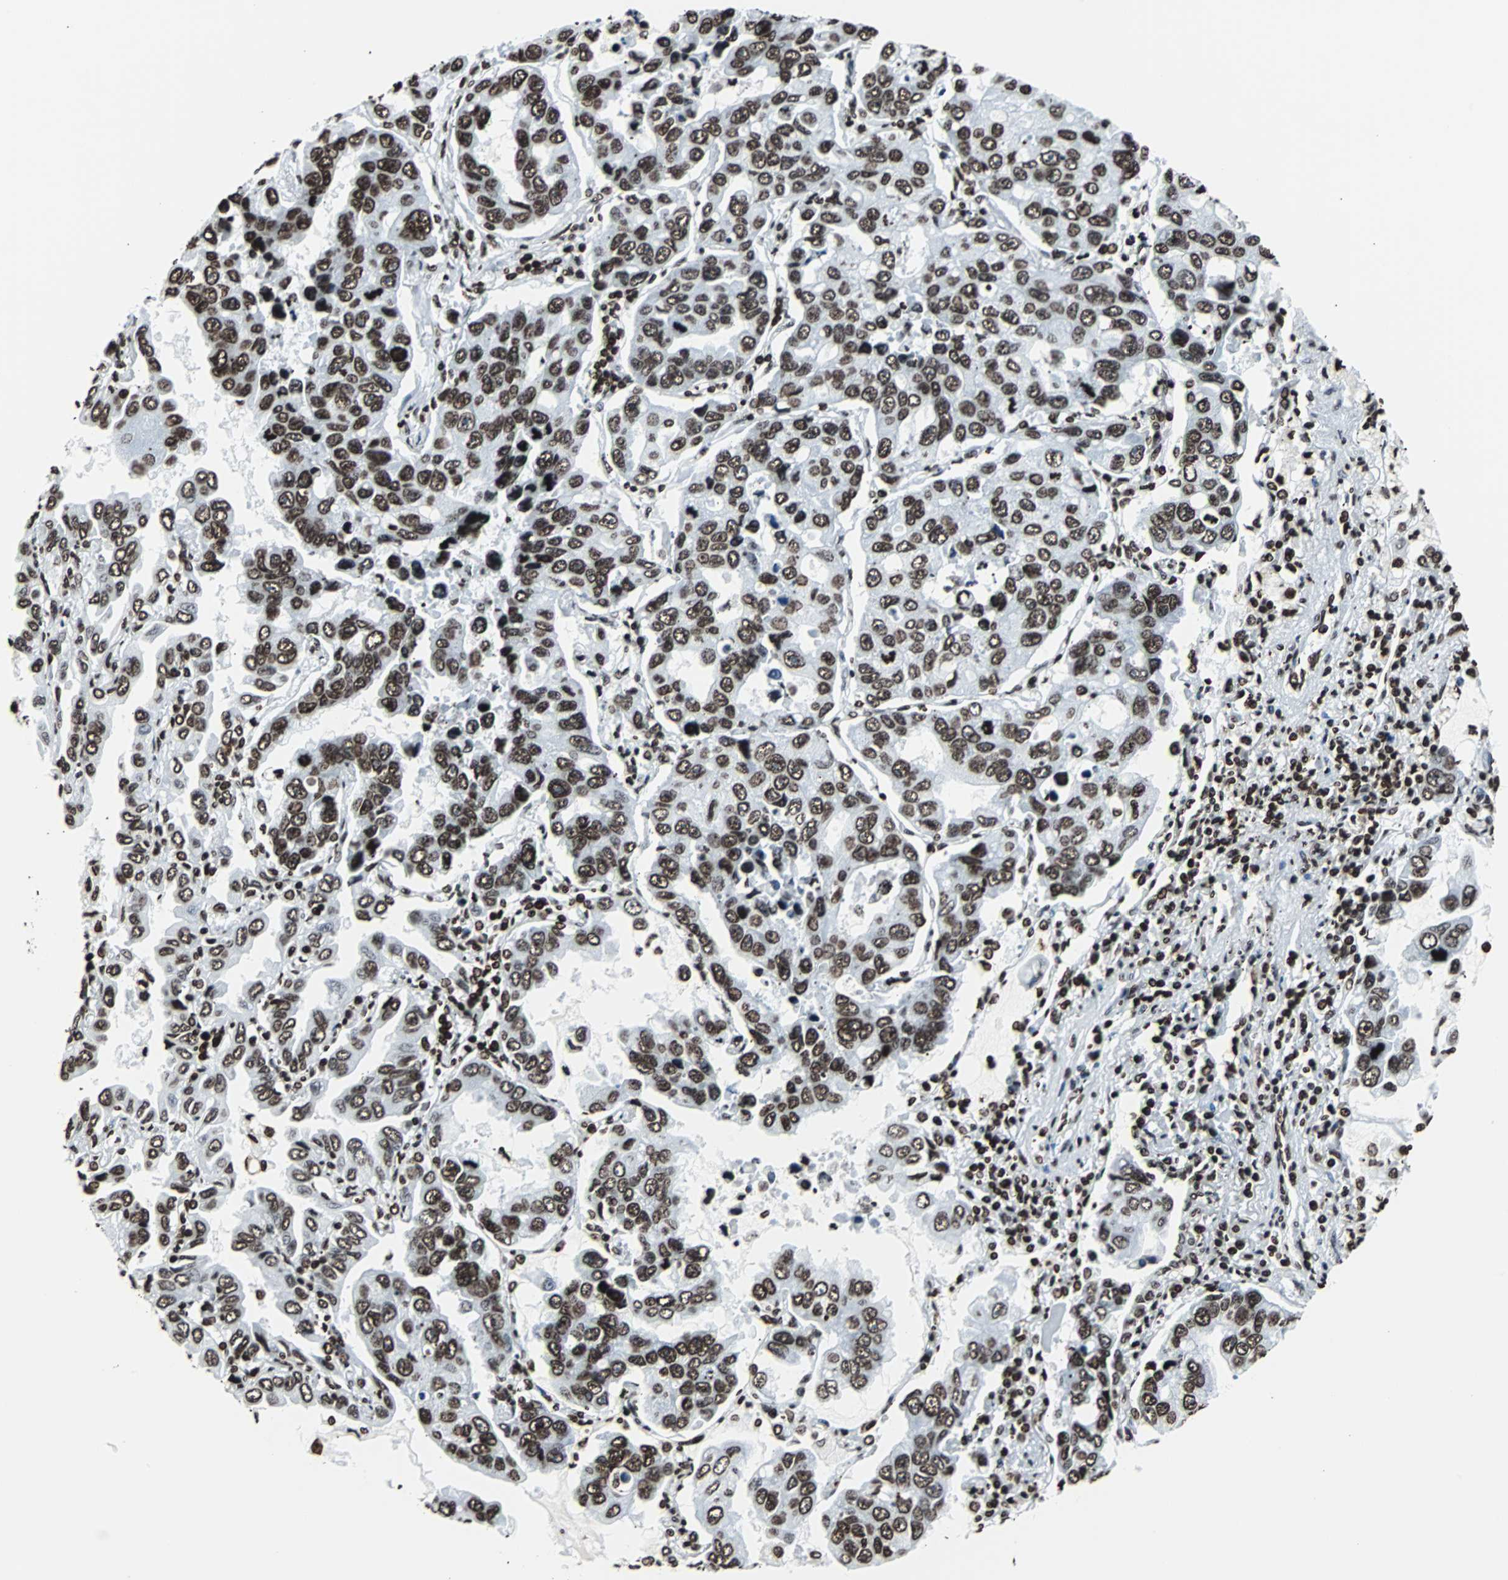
{"staining": {"intensity": "strong", "quantity": ">75%", "location": "nuclear"}, "tissue": "lung cancer", "cell_type": "Tumor cells", "image_type": "cancer", "snomed": [{"axis": "morphology", "description": "Adenocarcinoma, NOS"}, {"axis": "topography", "description": "Lung"}], "caption": "Adenocarcinoma (lung) was stained to show a protein in brown. There is high levels of strong nuclear staining in about >75% of tumor cells.", "gene": "H2BC18", "patient": {"sex": "male", "age": 64}}